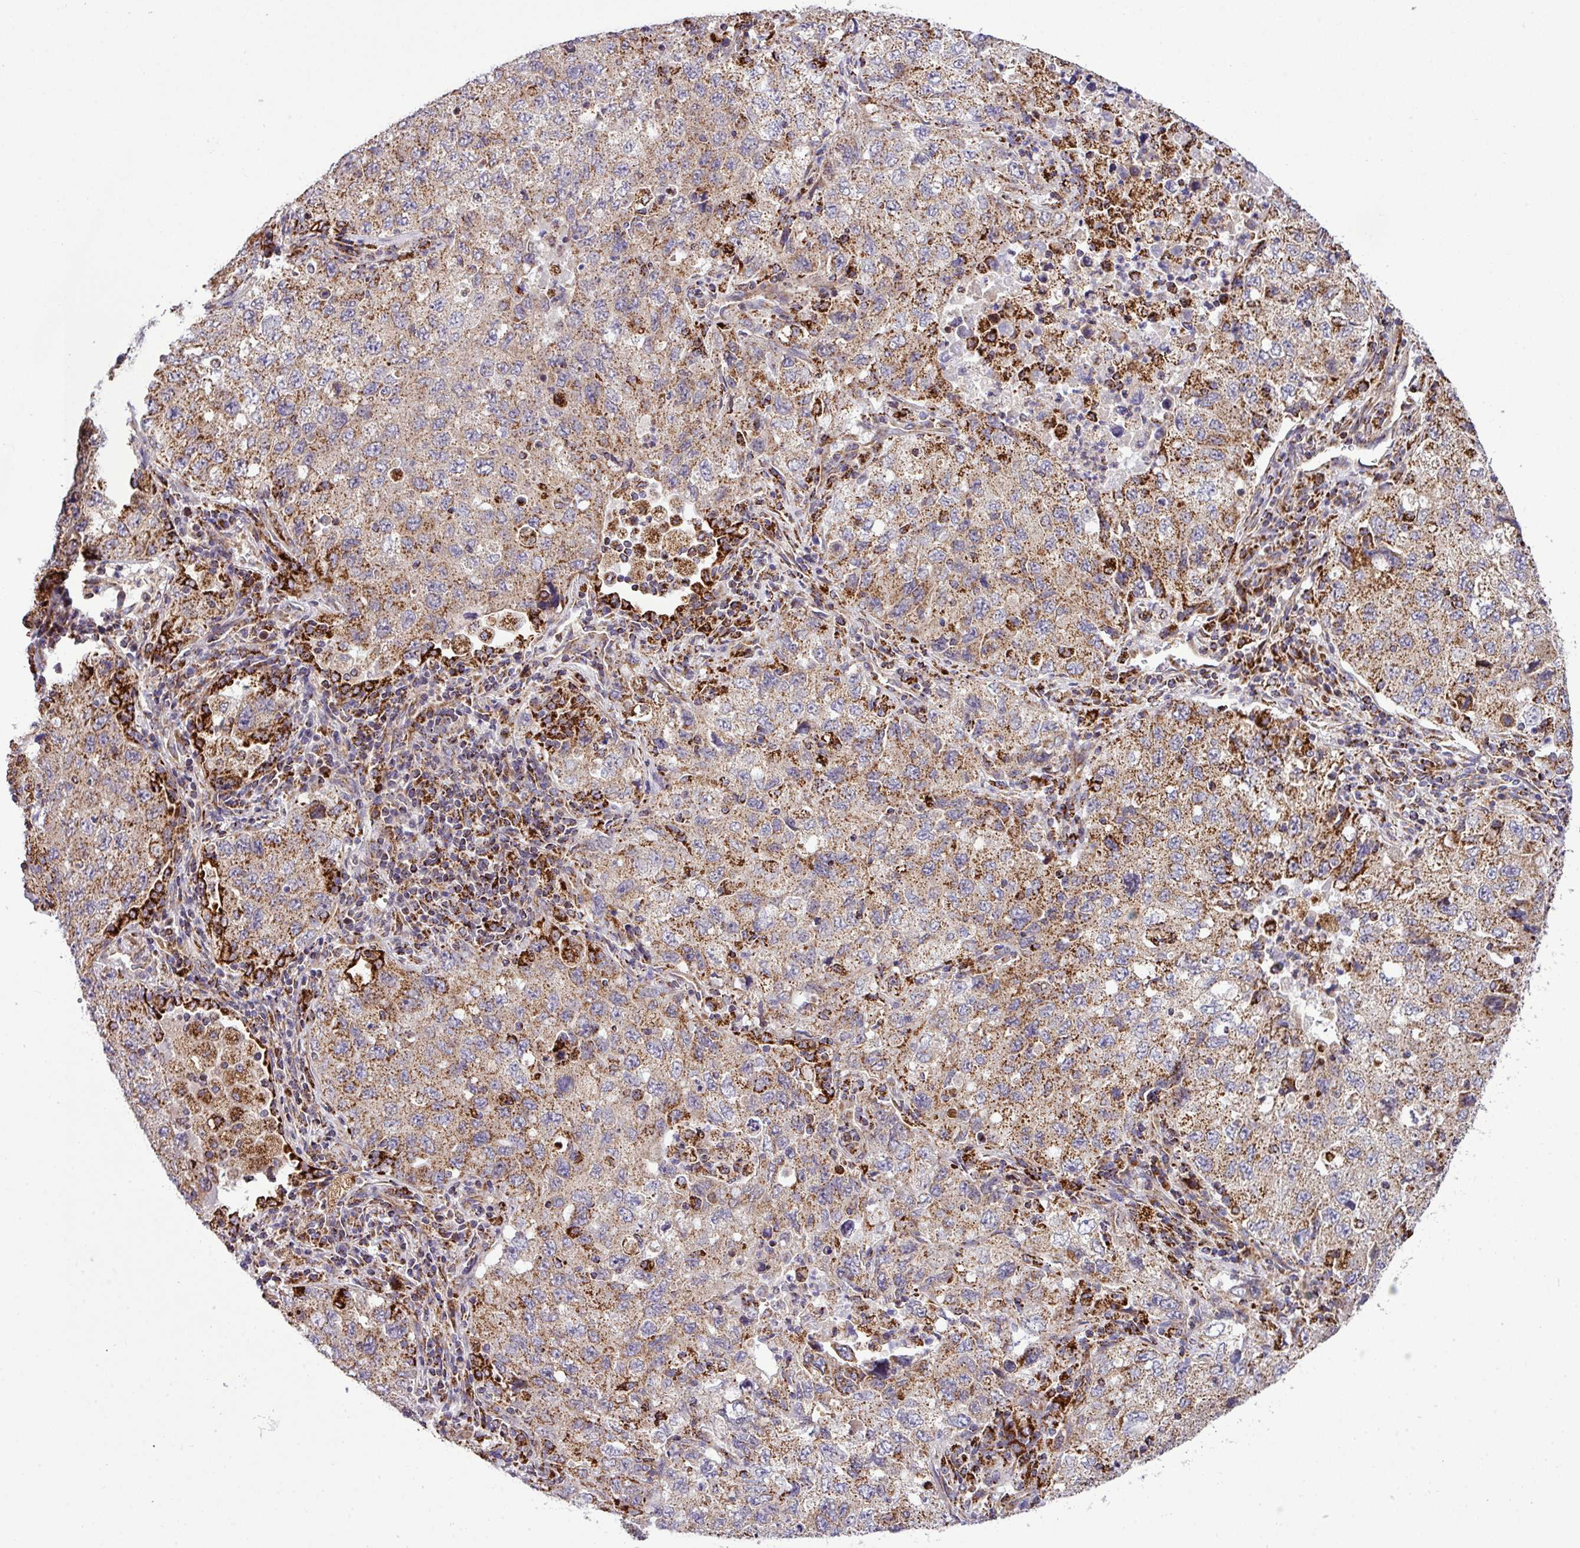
{"staining": {"intensity": "moderate", "quantity": ">75%", "location": "cytoplasmic/membranous"}, "tissue": "lung cancer", "cell_type": "Tumor cells", "image_type": "cancer", "snomed": [{"axis": "morphology", "description": "Adenocarcinoma, NOS"}, {"axis": "topography", "description": "Lung"}], "caption": "A brown stain shows moderate cytoplasmic/membranous staining of a protein in lung adenocarcinoma tumor cells. (Brightfield microscopy of DAB IHC at high magnification).", "gene": "ZNF569", "patient": {"sex": "female", "age": 57}}